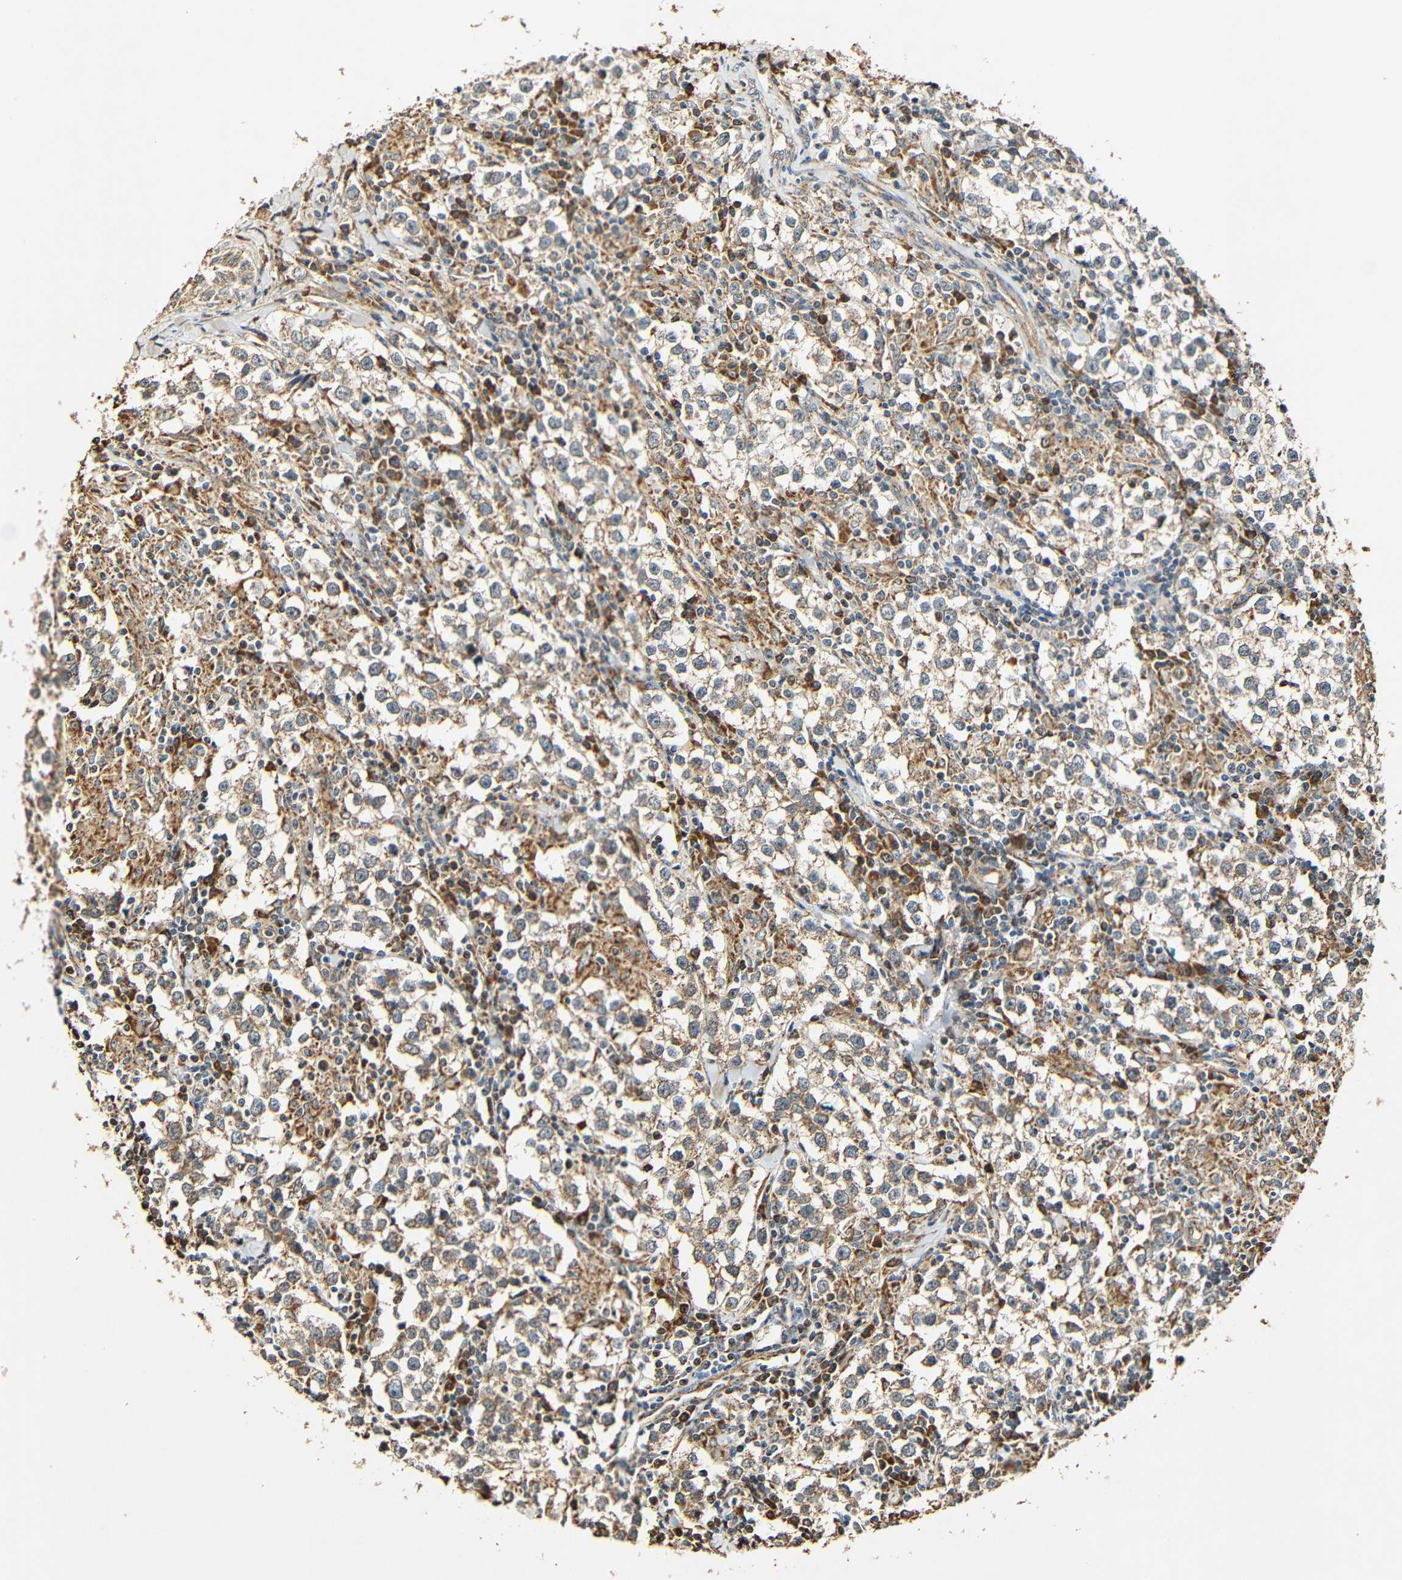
{"staining": {"intensity": "moderate", "quantity": ">75%", "location": "cytoplasmic/membranous"}, "tissue": "testis cancer", "cell_type": "Tumor cells", "image_type": "cancer", "snomed": [{"axis": "morphology", "description": "Seminoma, NOS"}, {"axis": "morphology", "description": "Carcinoma, Embryonal, NOS"}, {"axis": "topography", "description": "Testis"}], "caption": "DAB (3,3'-diaminobenzidine) immunohistochemical staining of human testis cancer shows moderate cytoplasmic/membranous protein expression in approximately >75% of tumor cells.", "gene": "KAZALD1", "patient": {"sex": "male", "age": 36}}